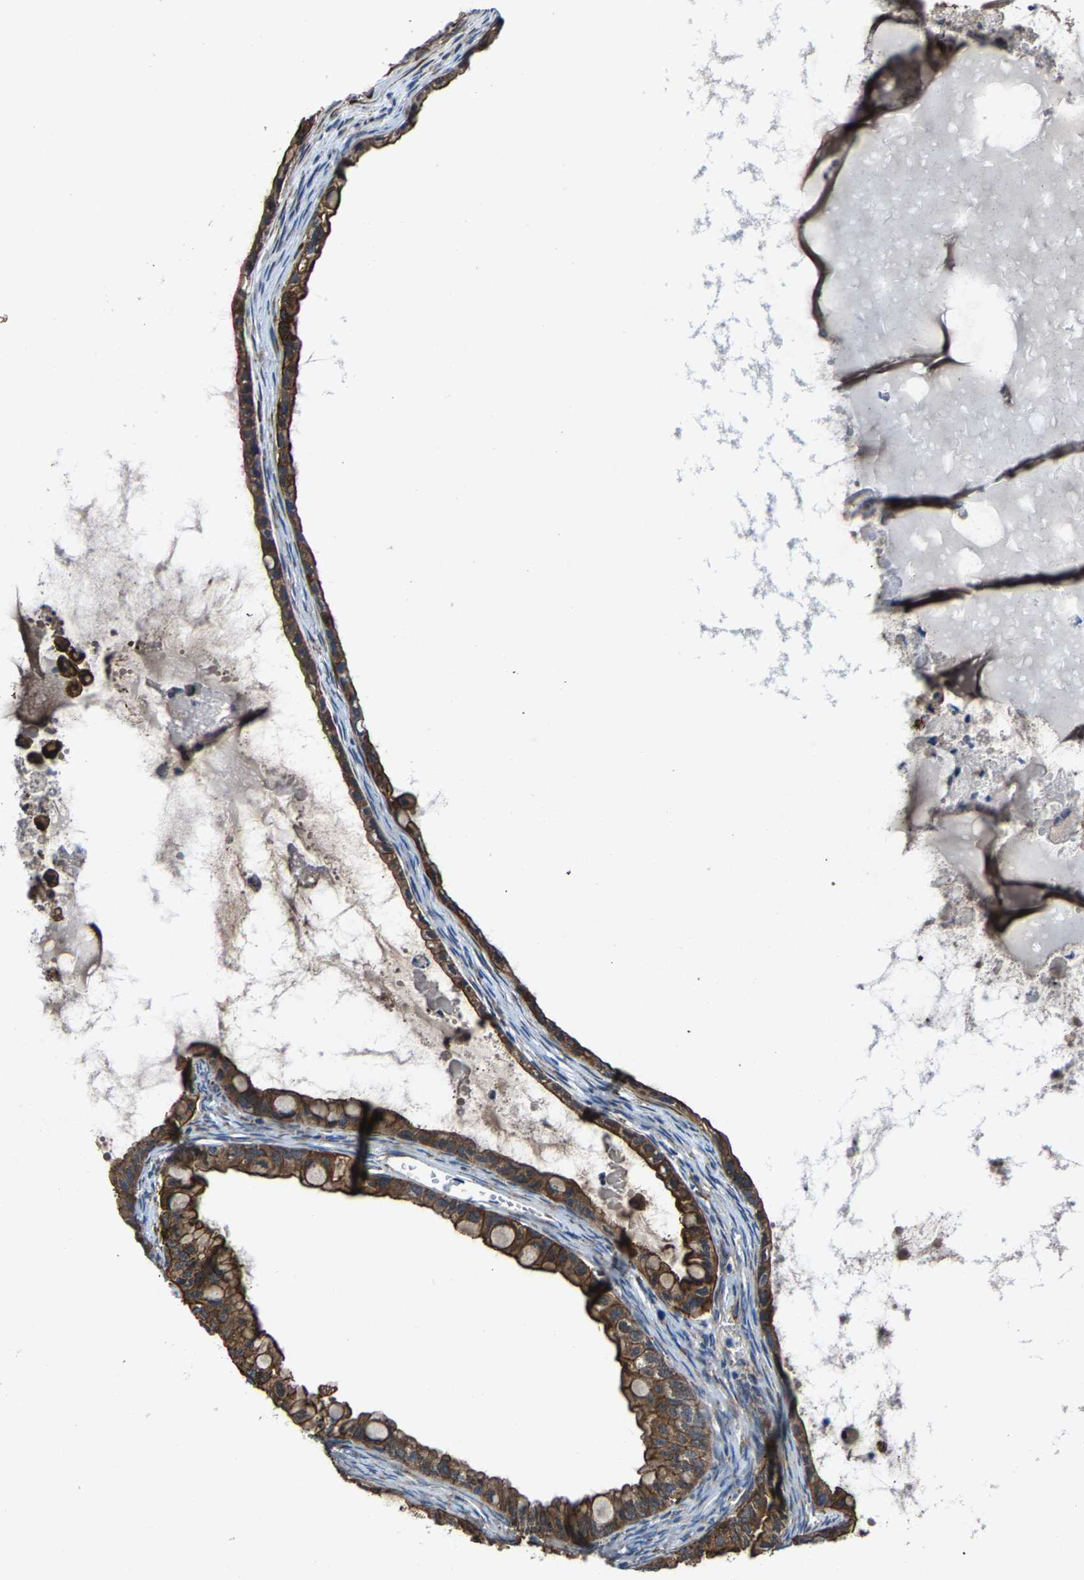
{"staining": {"intensity": "moderate", "quantity": ">75%", "location": "cytoplasmic/membranous"}, "tissue": "ovarian cancer", "cell_type": "Tumor cells", "image_type": "cancer", "snomed": [{"axis": "morphology", "description": "Cystadenocarcinoma, mucinous, NOS"}, {"axis": "topography", "description": "Ovary"}], "caption": "Immunohistochemistry staining of mucinous cystadenocarcinoma (ovarian), which demonstrates medium levels of moderate cytoplasmic/membranous expression in about >75% of tumor cells indicating moderate cytoplasmic/membranous protein positivity. The staining was performed using DAB (3,3'-diaminobenzidine) (brown) for protein detection and nuclei were counterstained in hematoxylin (blue).", "gene": "PDP1", "patient": {"sex": "female", "age": 80}}